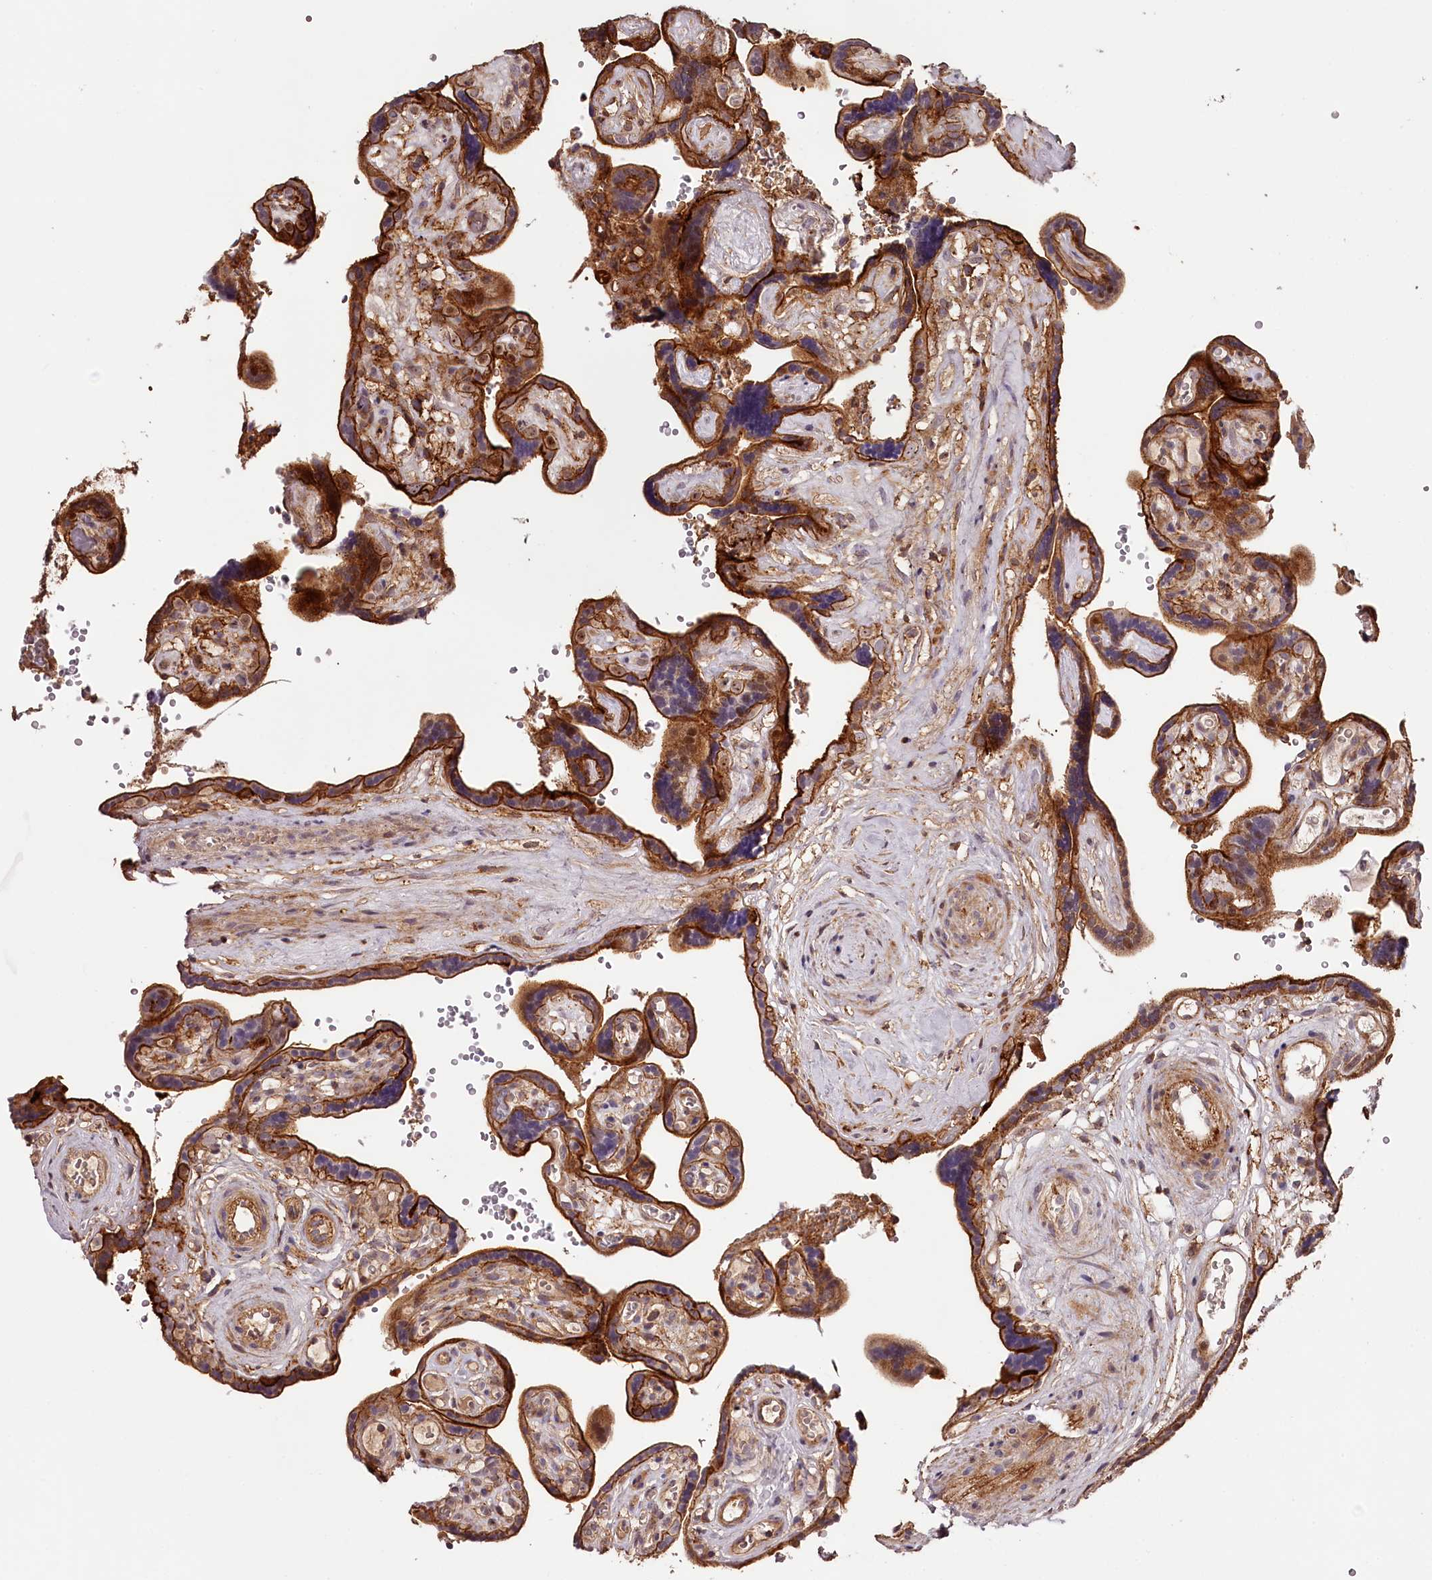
{"staining": {"intensity": "moderate", "quantity": ">75%", "location": "cytoplasmic/membranous"}, "tissue": "placenta", "cell_type": "Decidual cells", "image_type": "normal", "snomed": [{"axis": "morphology", "description": "Normal tissue, NOS"}, {"axis": "topography", "description": "Placenta"}], "caption": "A photomicrograph of placenta stained for a protein shows moderate cytoplasmic/membranous brown staining in decidual cells. The staining was performed using DAB (3,3'-diaminobenzidine), with brown indicating positive protein expression. Nuclei are stained blue with hematoxylin.", "gene": "KIF14", "patient": {"sex": "female", "age": 30}}